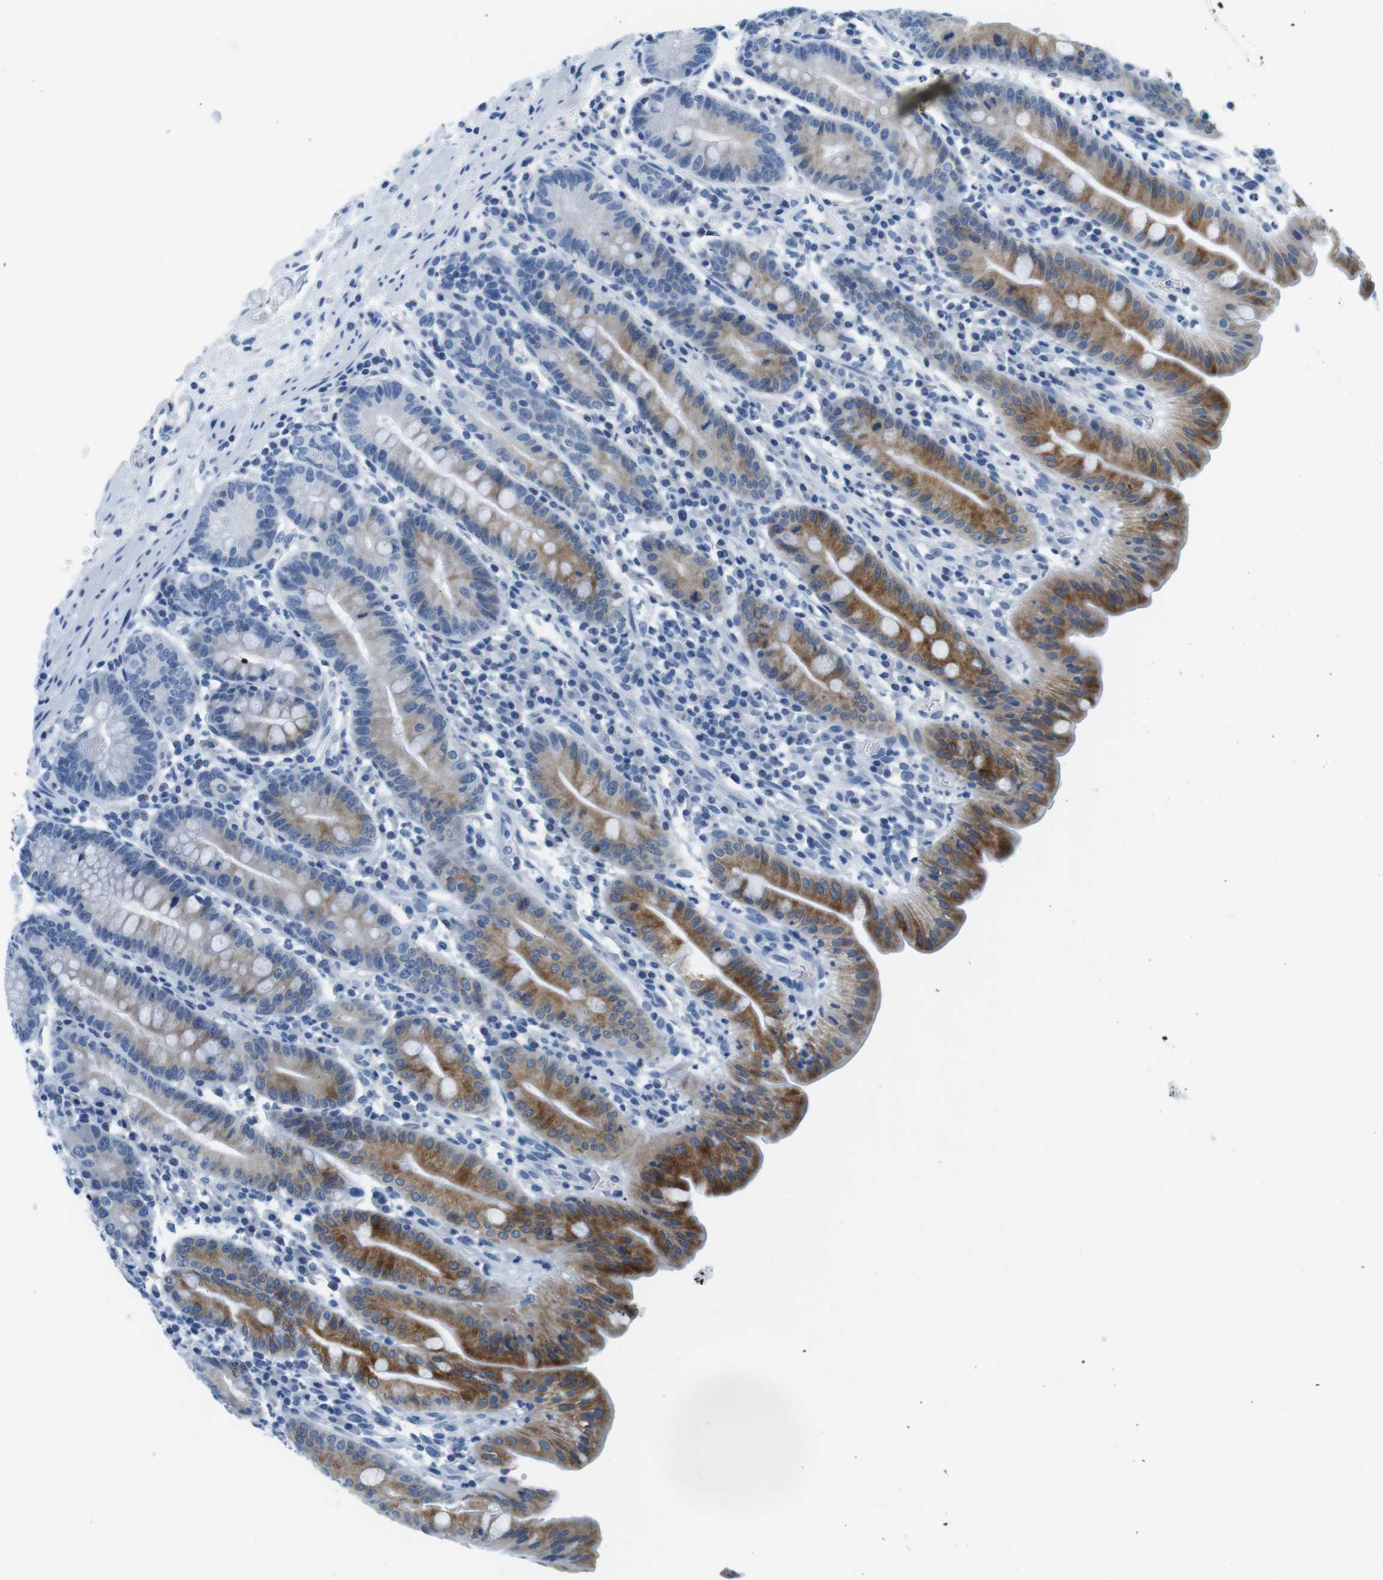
{"staining": {"intensity": "strong", "quantity": "25%-75%", "location": "cytoplasmic/membranous"}, "tissue": "duodenum", "cell_type": "Glandular cells", "image_type": "normal", "snomed": [{"axis": "morphology", "description": "Normal tissue, NOS"}, {"axis": "topography", "description": "Duodenum"}], "caption": "Duodenum stained with DAB immunohistochemistry (IHC) exhibits high levels of strong cytoplasmic/membranous positivity in approximately 25%-75% of glandular cells. The staining was performed using DAB (3,3'-diaminobenzidine), with brown indicating positive protein expression. Nuclei are stained blue with hematoxylin.", "gene": "CYP2C9", "patient": {"sex": "male", "age": 50}}